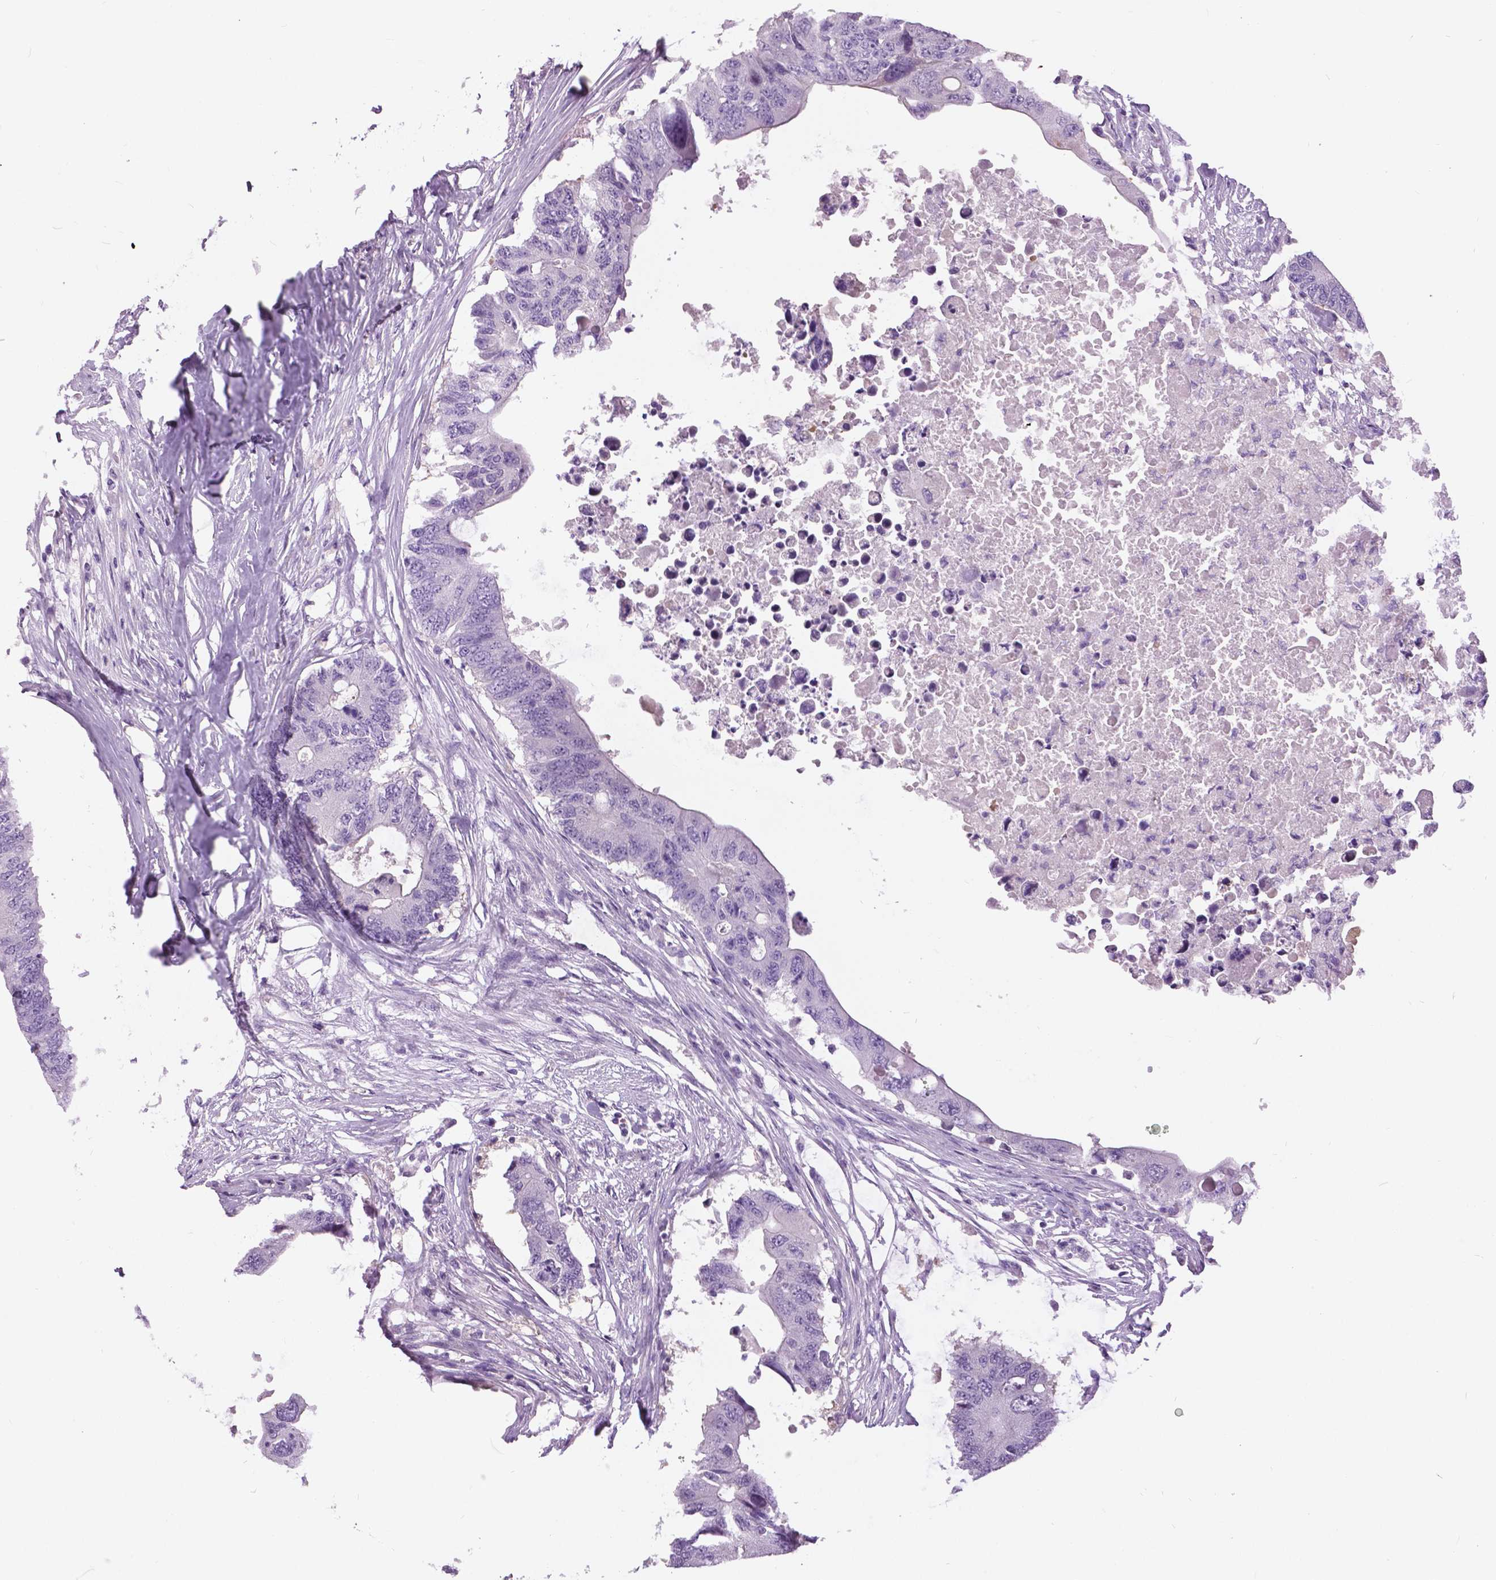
{"staining": {"intensity": "negative", "quantity": "none", "location": "none"}, "tissue": "colorectal cancer", "cell_type": "Tumor cells", "image_type": "cancer", "snomed": [{"axis": "morphology", "description": "Adenocarcinoma, NOS"}, {"axis": "topography", "description": "Colon"}], "caption": "High magnification brightfield microscopy of colorectal cancer stained with DAB (3,3'-diaminobenzidine) (brown) and counterstained with hematoxylin (blue): tumor cells show no significant positivity. Brightfield microscopy of immunohistochemistry stained with DAB (brown) and hematoxylin (blue), captured at high magnification.", "gene": "TP53TG5", "patient": {"sex": "male", "age": 71}}